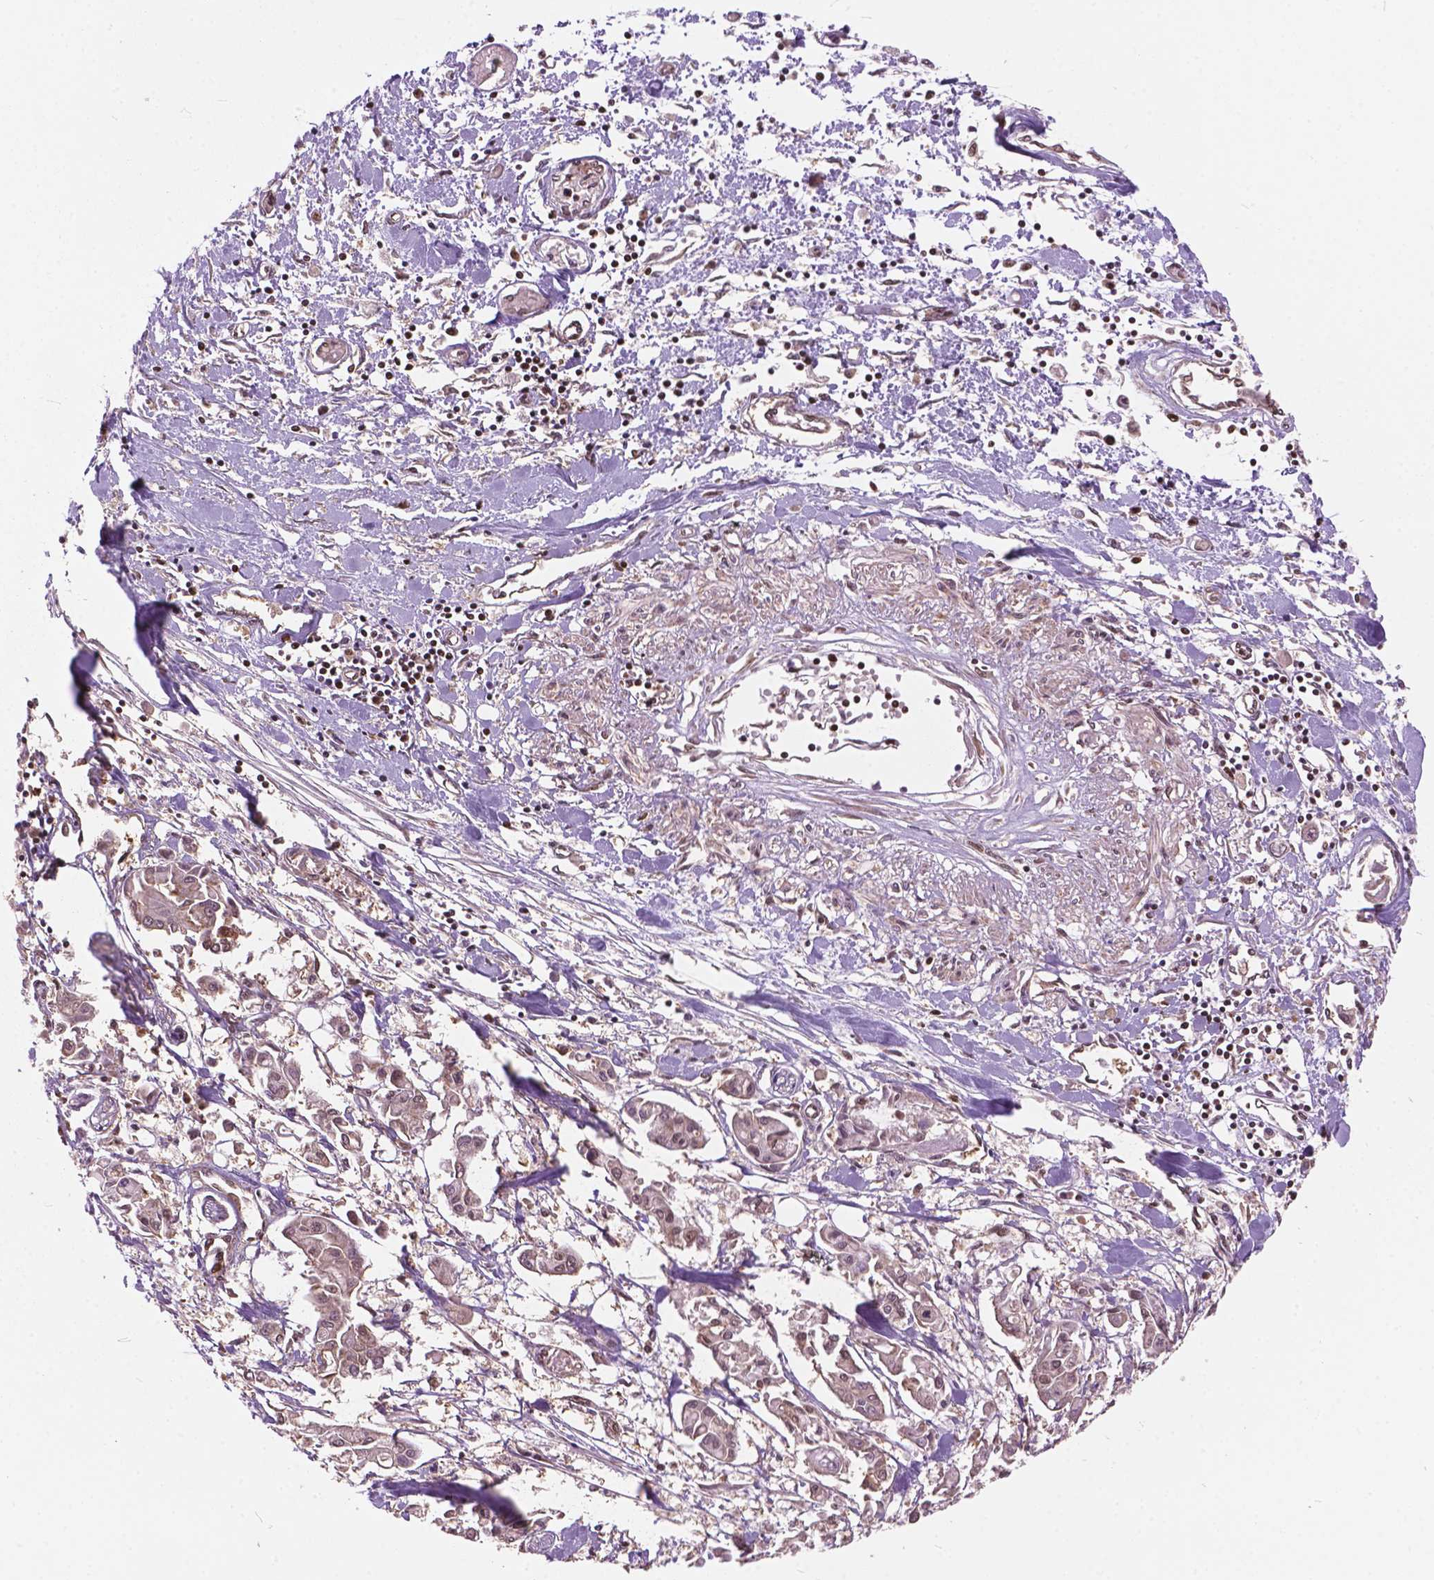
{"staining": {"intensity": "weak", "quantity": "25%-75%", "location": "cytoplasmic/membranous"}, "tissue": "pancreatic cancer", "cell_type": "Tumor cells", "image_type": "cancer", "snomed": [{"axis": "morphology", "description": "Adenocarcinoma, NOS"}, {"axis": "topography", "description": "Pancreas"}], "caption": "The photomicrograph exhibits a brown stain indicating the presence of a protein in the cytoplasmic/membranous of tumor cells in pancreatic cancer.", "gene": "ANP32B", "patient": {"sex": "male", "age": 61}}